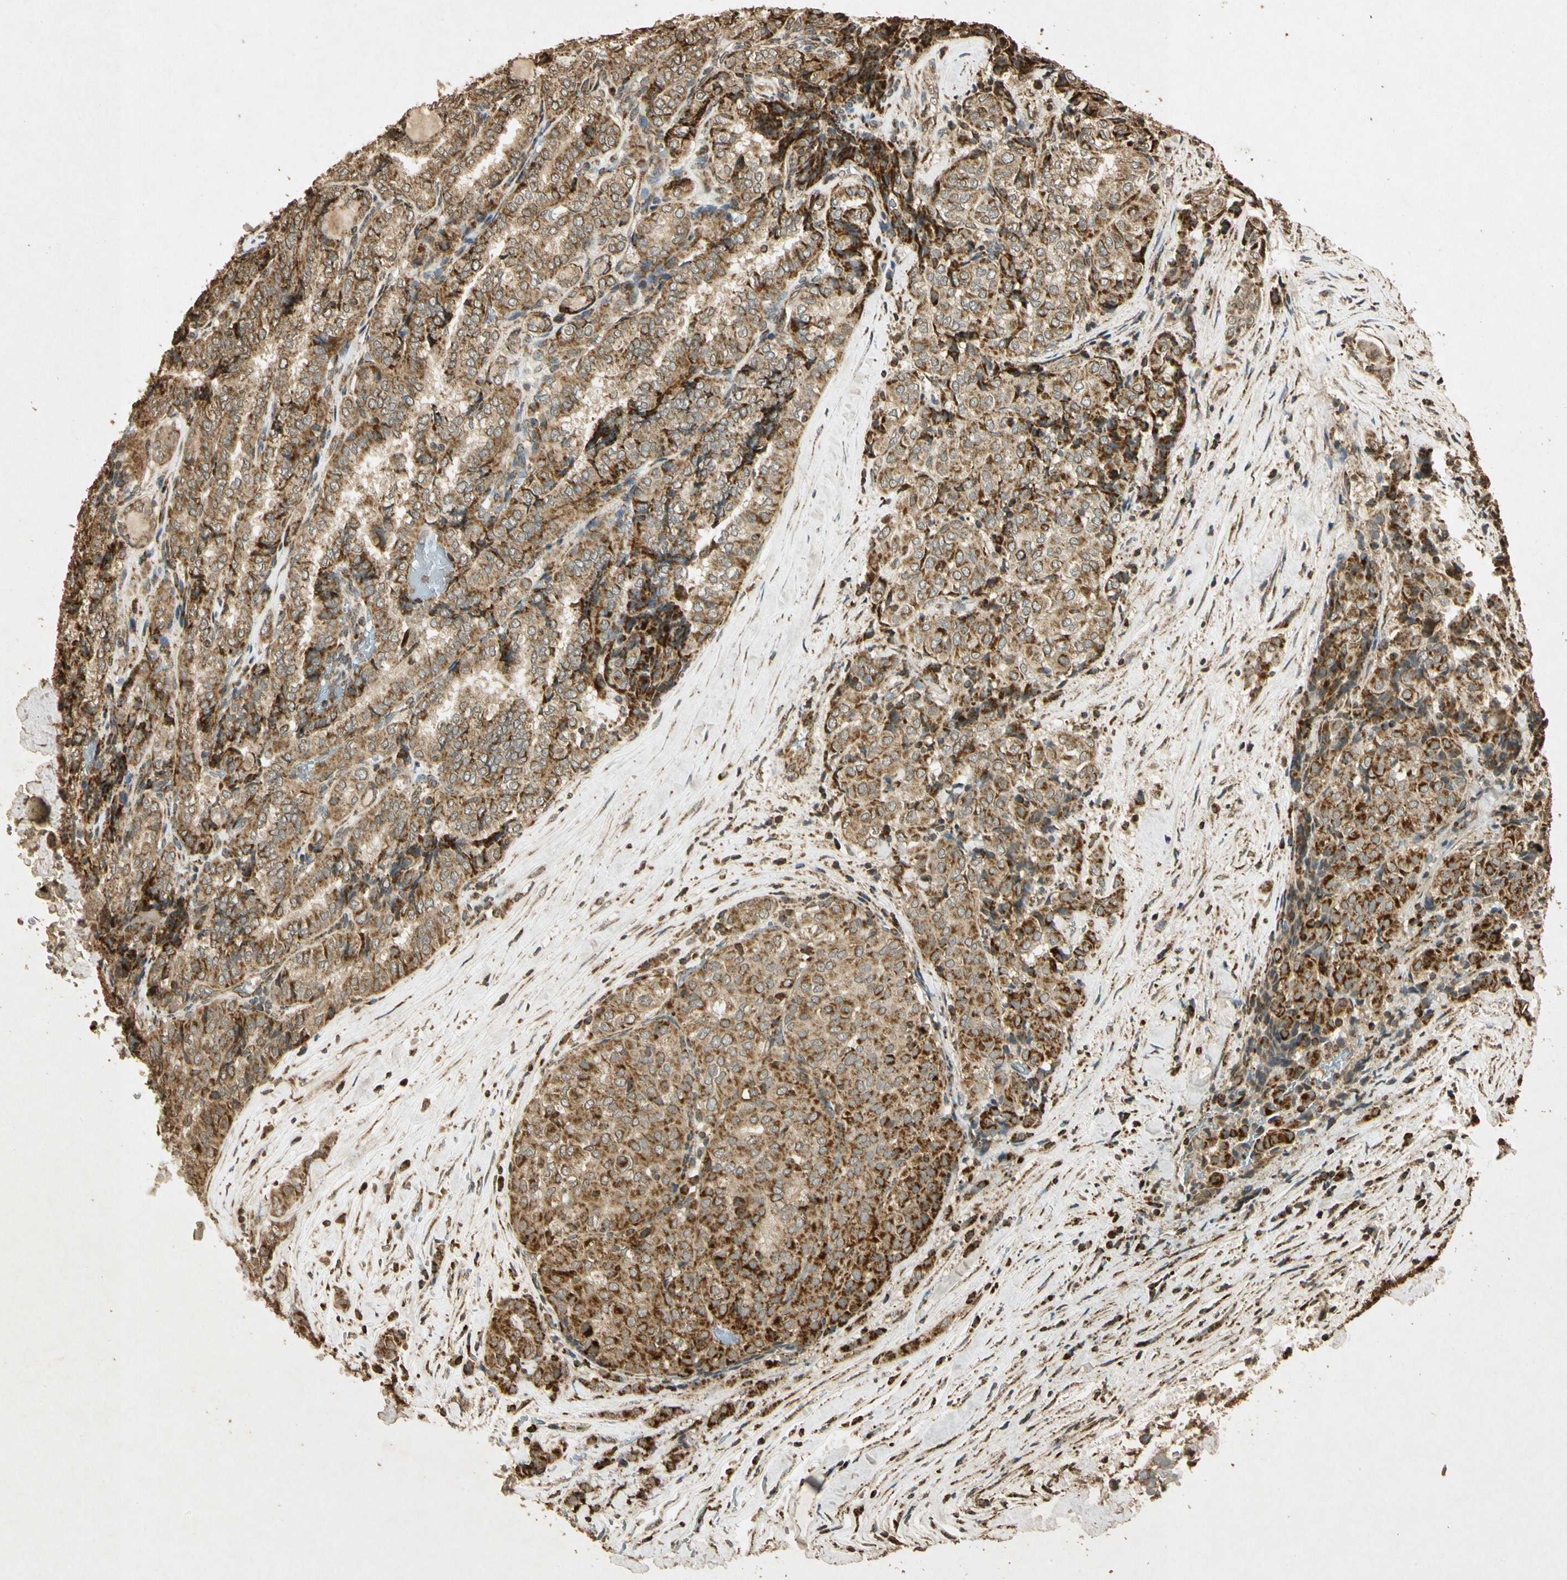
{"staining": {"intensity": "moderate", "quantity": ">75%", "location": "cytoplasmic/membranous"}, "tissue": "thyroid cancer", "cell_type": "Tumor cells", "image_type": "cancer", "snomed": [{"axis": "morphology", "description": "Normal tissue, NOS"}, {"axis": "morphology", "description": "Papillary adenocarcinoma, NOS"}, {"axis": "topography", "description": "Thyroid gland"}], "caption": "Thyroid papillary adenocarcinoma stained with immunohistochemistry (IHC) reveals moderate cytoplasmic/membranous expression in about >75% of tumor cells.", "gene": "PRDX3", "patient": {"sex": "female", "age": 30}}